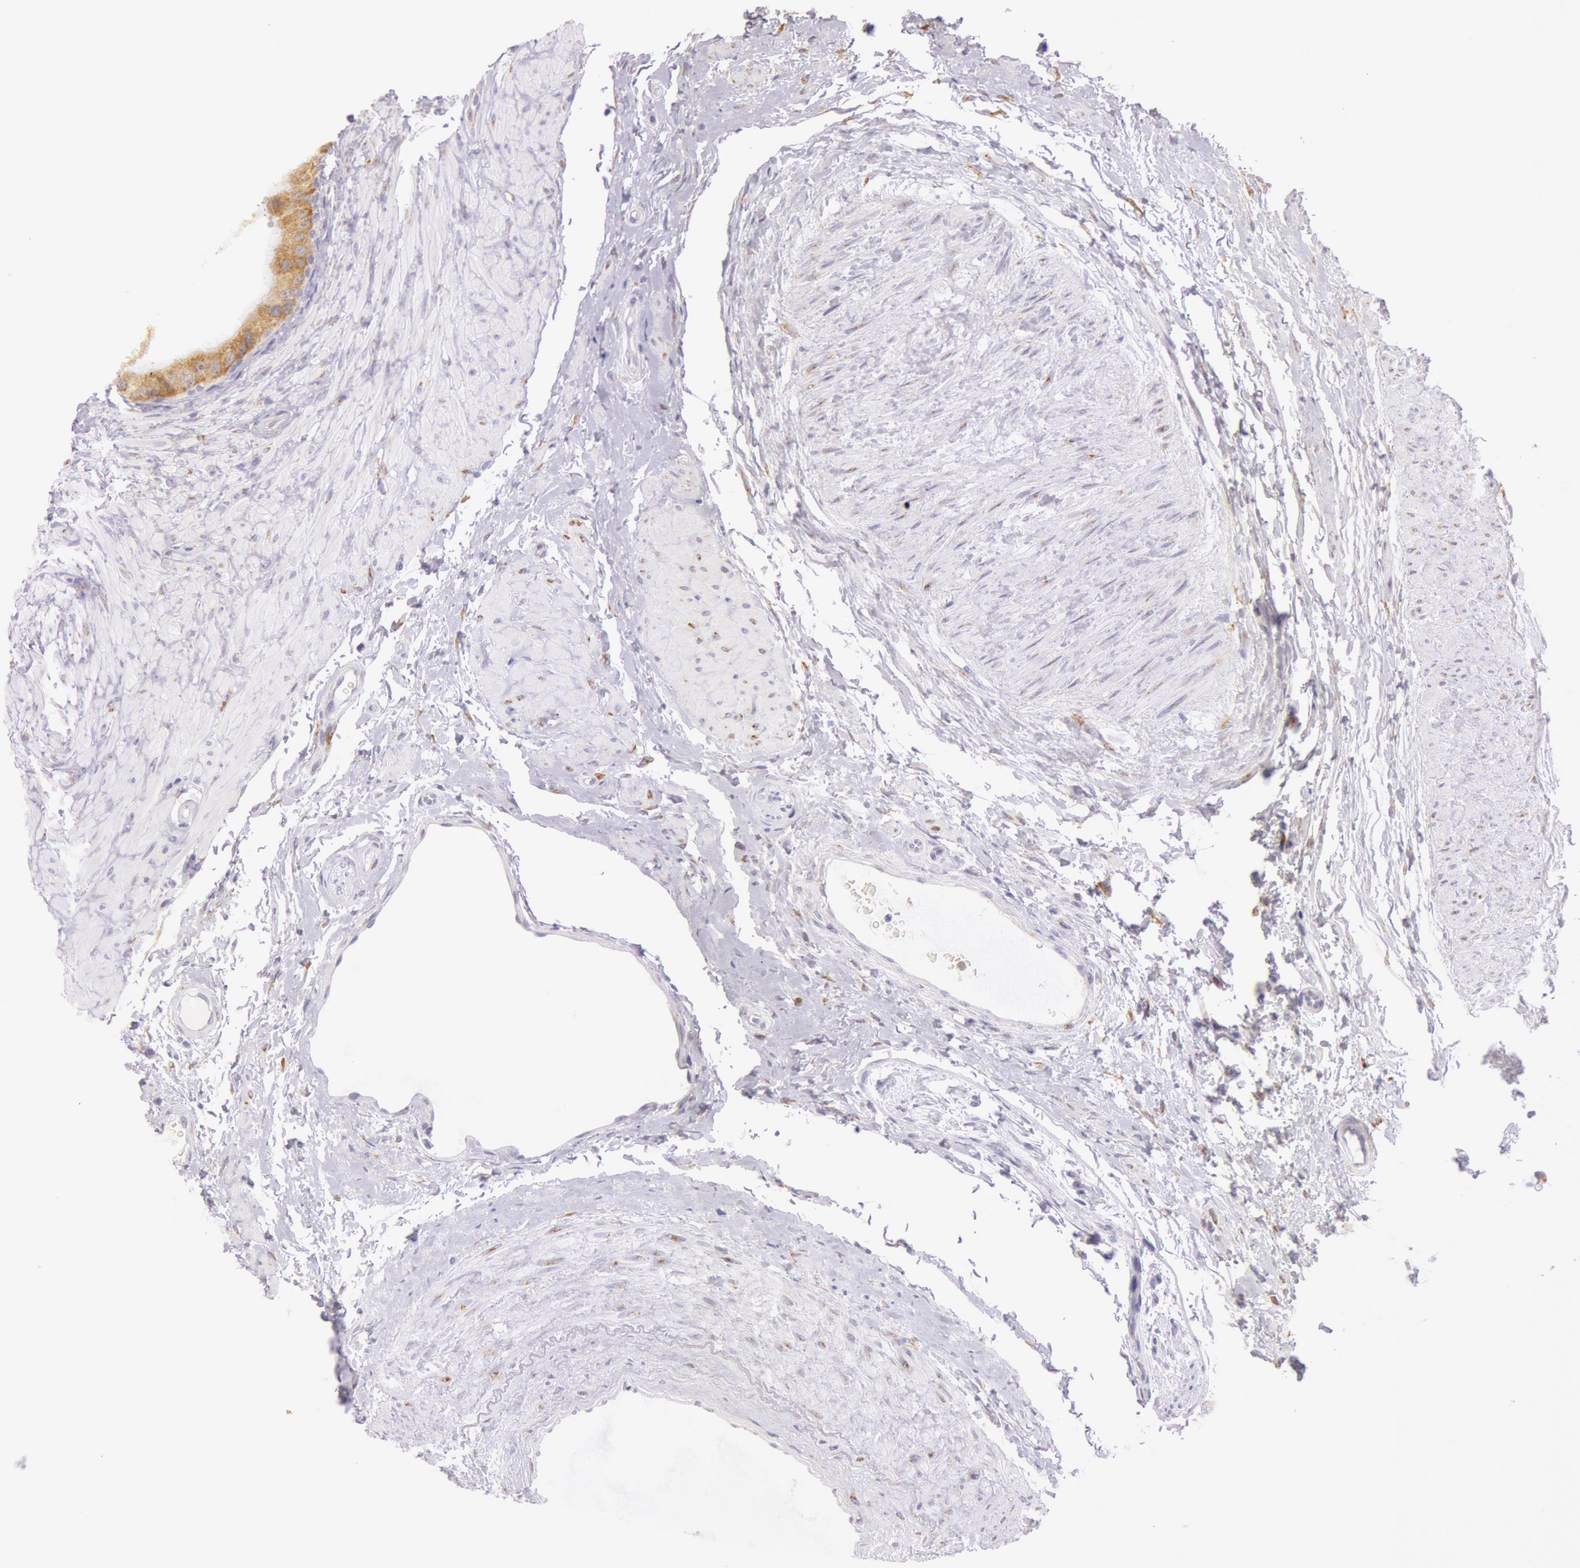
{"staining": {"intensity": "moderate", "quantity": "25%-75%", "location": "cytoplasmic/membranous"}, "tissue": "epididymis", "cell_type": "Glandular cells", "image_type": "normal", "snomed": [{"axis": "morphology", "description": "Normal tissue, NOS"}, {"axis": "topography", "description": "Epididymis"}], "caption": "Immunohistochemistry (IHC) histopathology image of normal epididymis: human epididymis stained using immunohistochemistry displays medium levels of moderate protein expression localized specifically in the cytoplasmic/membranous of glandular cells, appearing as a cytoplasmic/membranous brown color.", "gene": "CIDEB", "patient": {"sex": "male", "age": 68}}